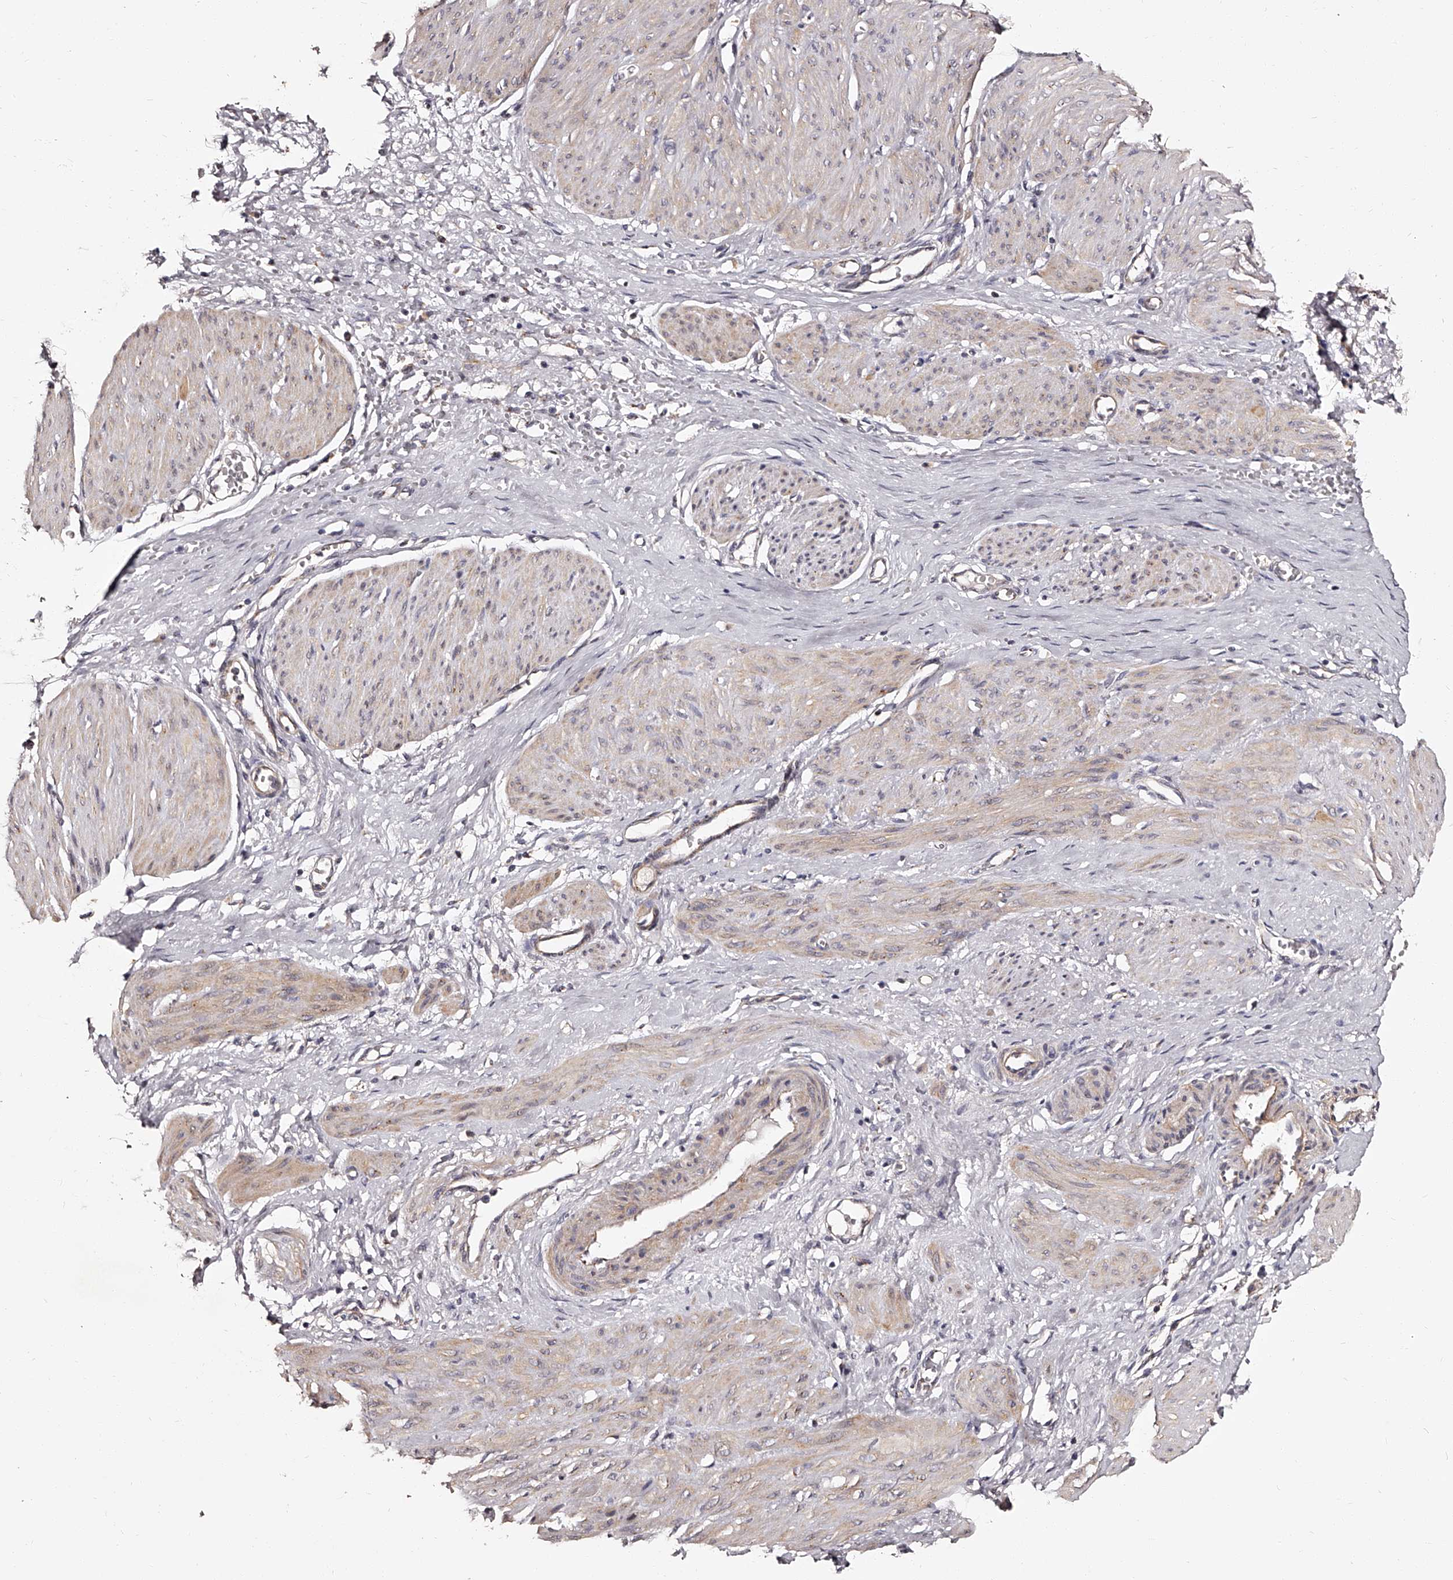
{"staining": {"intensity": "weak", "quantity": "<25%", "location": "cytoplasmic/membranous"}, "tissue": "smooth muscle", "cell_type": "Smooth muscle cells", "image_type": "normal", "snomed": [{"axis": "morphology", "description": "Normal tissue, NOS"}, {"axis": "topography", "description": "Endometrium"}], "caption": "Photomicrograph shows no significant protein expression in smooth muscle cells of normal smooth muscle.", "gene": "RSC1A1", "patient": {"sex": "female", "age": 33}}